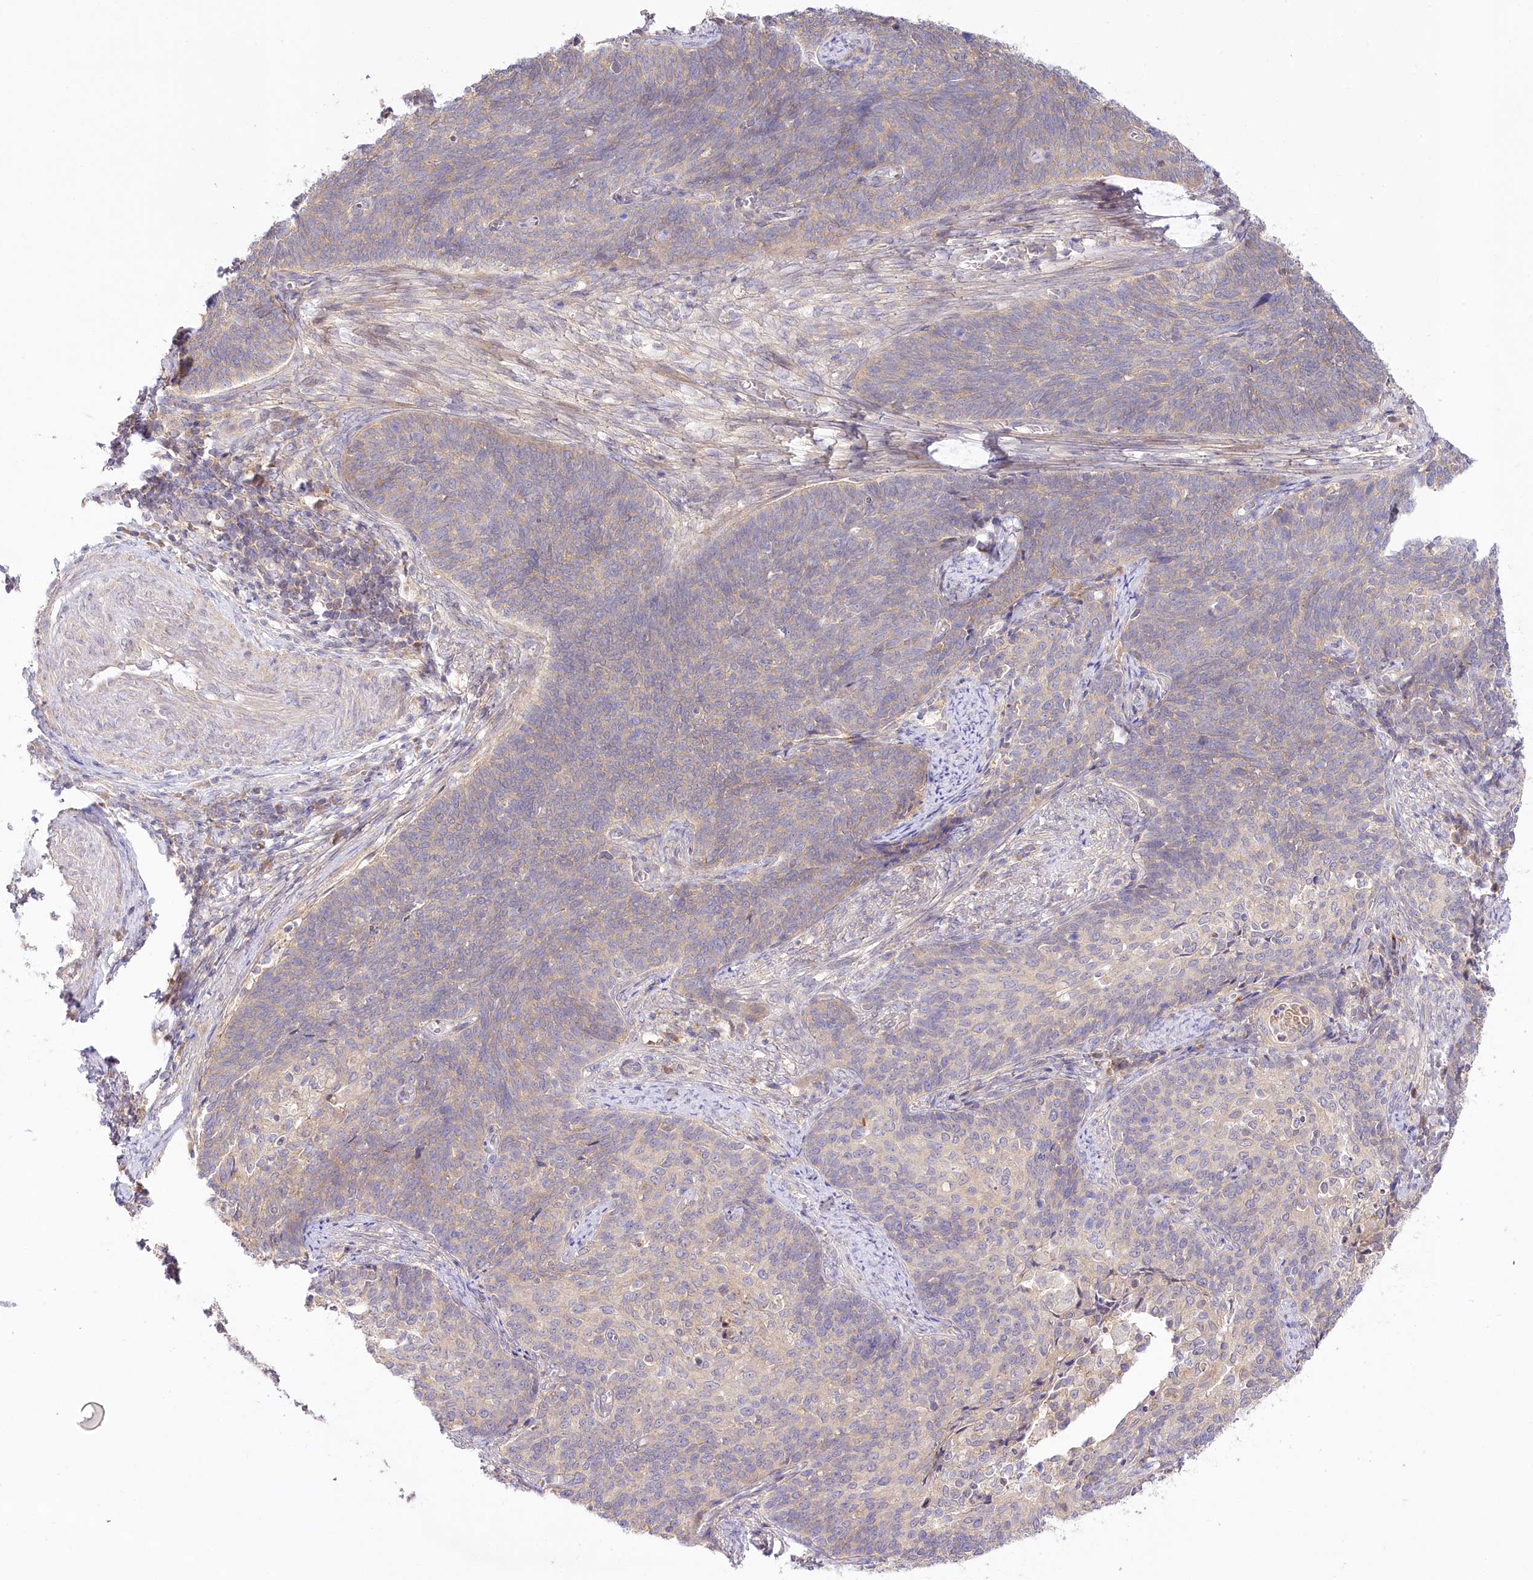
{"staining": {"intensity": "weak", "quantity": "<25%", "location": "cytoplasmic/membranous"}, "tissue": "cervical cancer", "cell_type": "Tumor cells", "image_type": "cancer", "snomed": [{"axis": "morphology", "description": "Squamous cell carcinoma, NOS"}, {"axis": "topography", "description": "Cervix"}], "caption": "Immunohistochemistry image of squamous cell carcinoma (cervical) stained for a protein (brown), which shows no positivity in tumor cells.", "gene": "PYROXD1", "patient": {"sex": "female", "age": 39}}